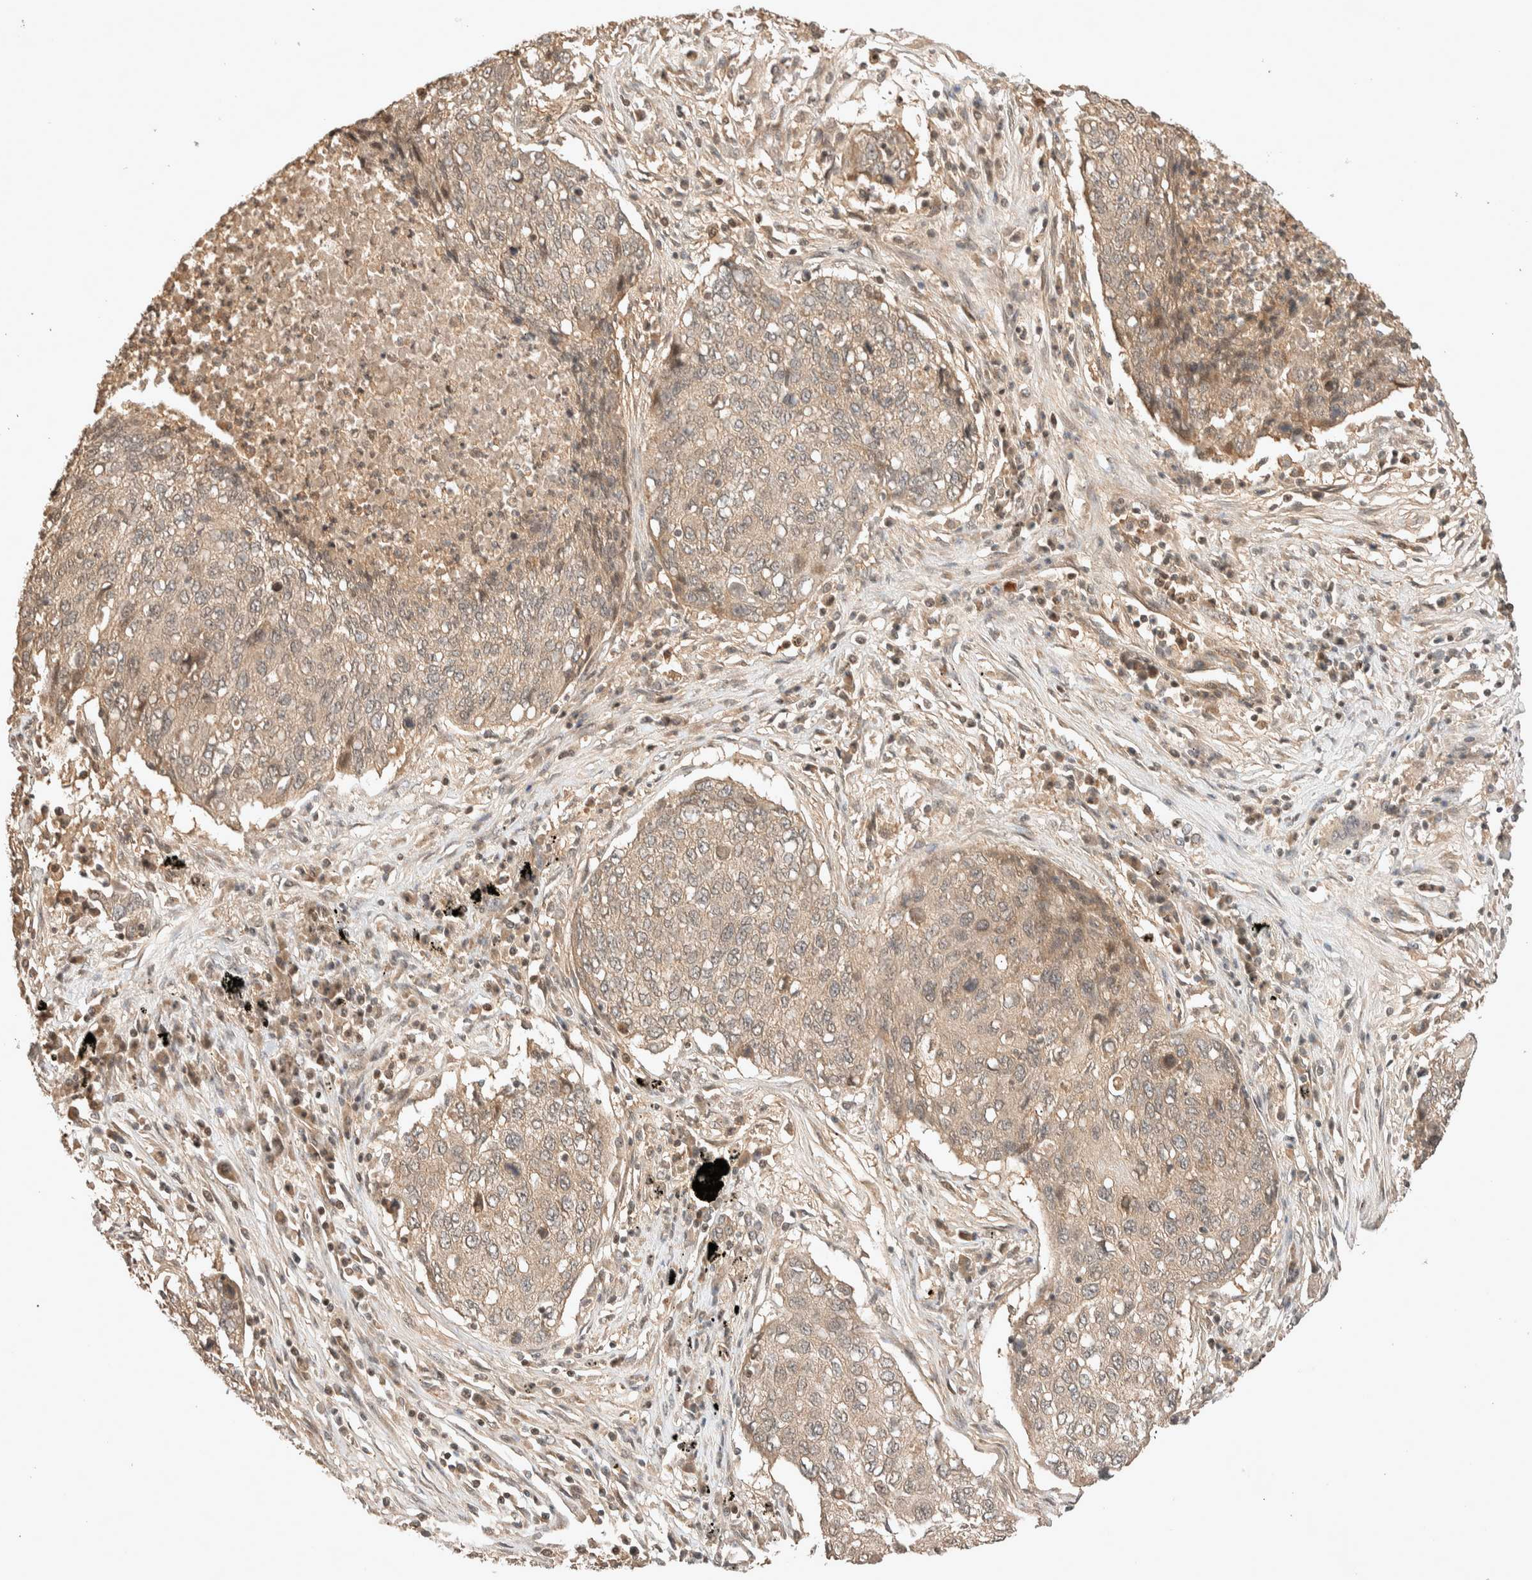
{"staining": {"intensity": "weak", "quantity": "<25%", "location": "cytoplasmic/membranous"}, "tissue": "lung cancer", "cell_type": "Tumor cells", "image_type": "cancer", "snomed": [{"axis": "morphology", "description": "Squamous cell carcinoma, NOS"}, {"axis": "topography", "description": "Lung"}], "caption": "A high-resolution micrograph shows immunohistochemistry (IHC) staining of lung squamous cell carcinoma, which displays no significant expression in tumor cells.", "gene": "THRA", "patient": {"sex": "female", "age": 63}}